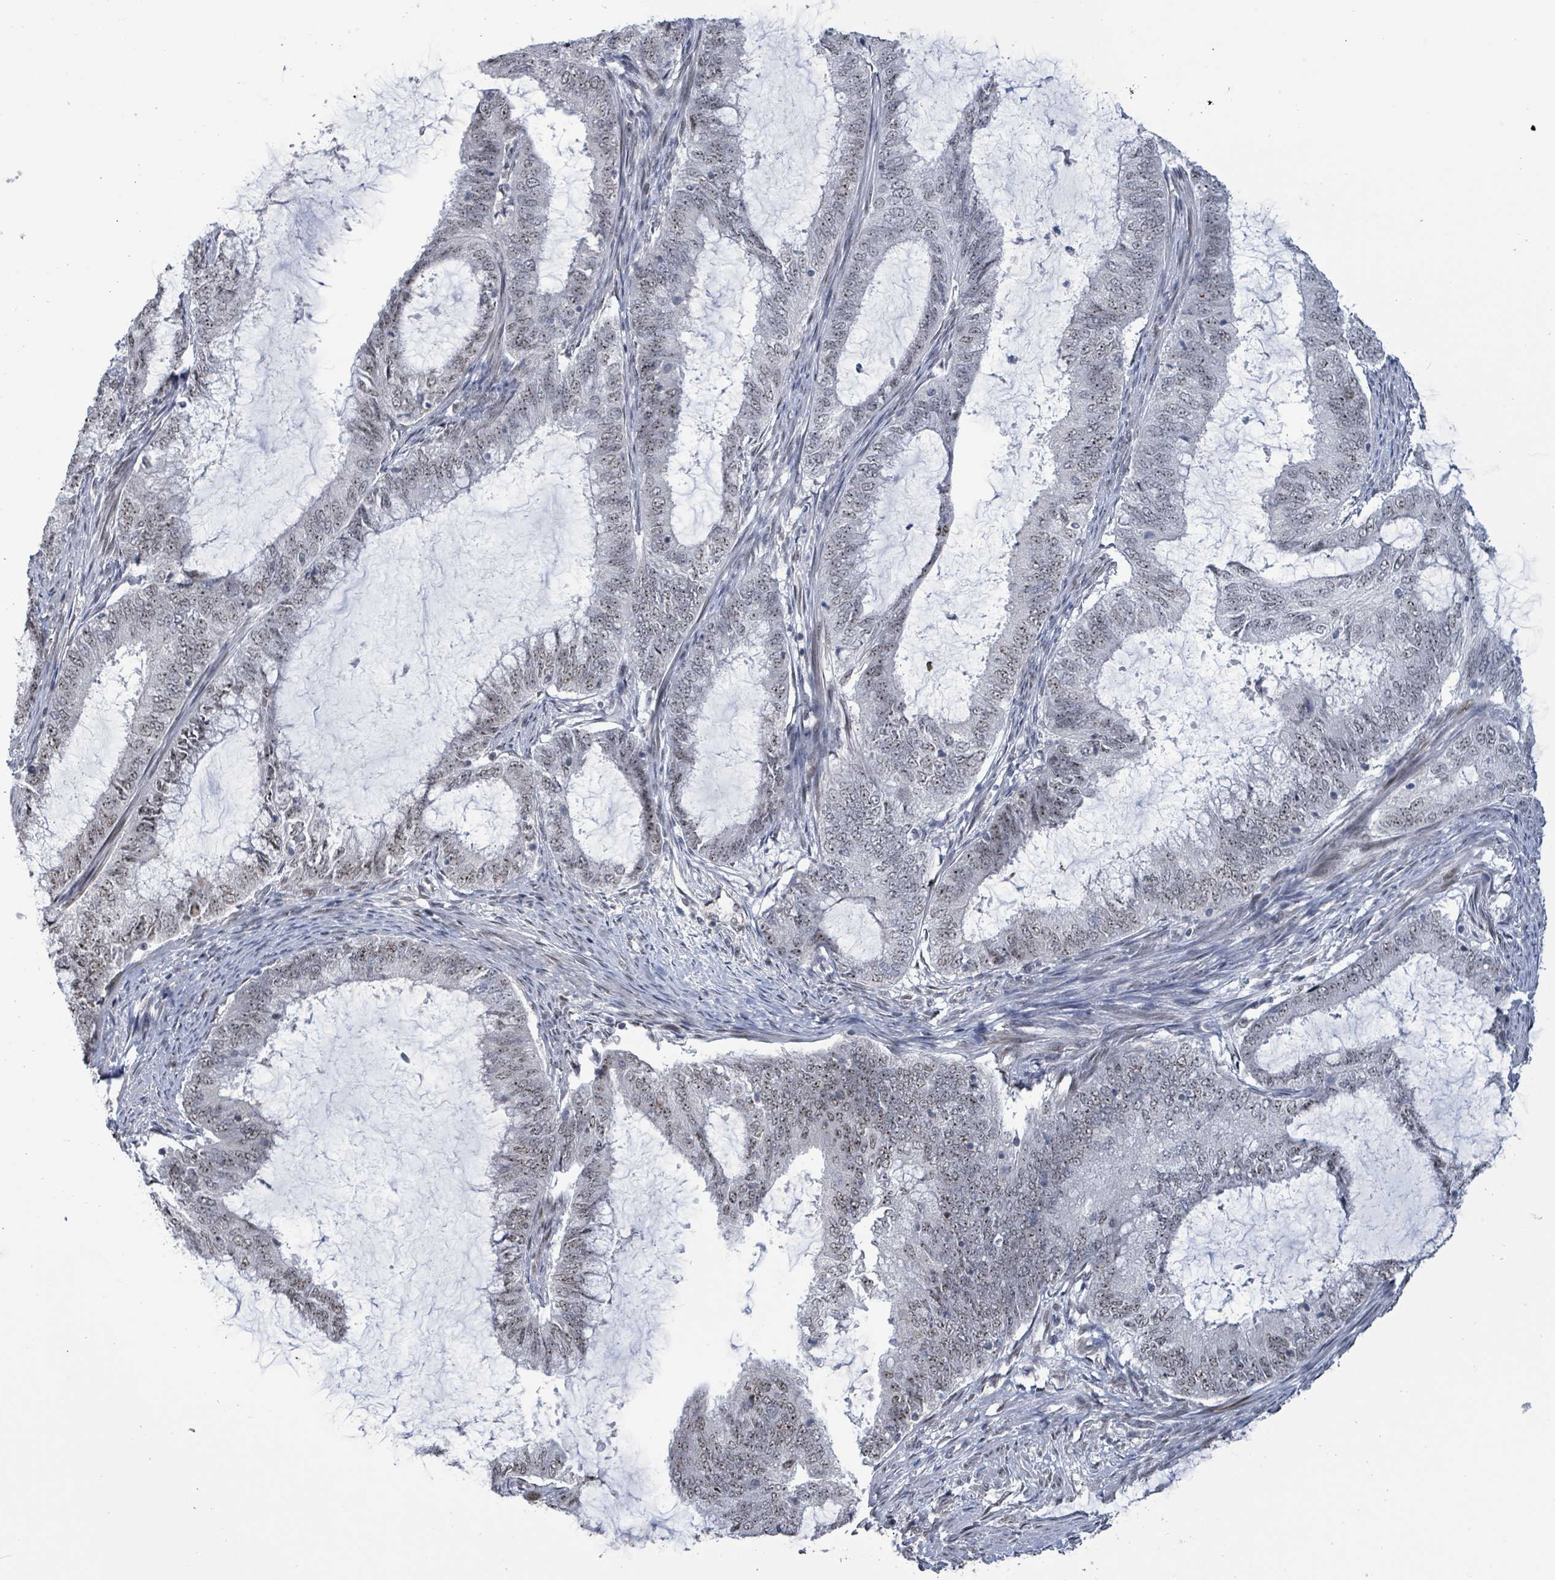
{"staining": {"intensity": "weak", "quantity": ">75%", "location": "nuclear"}, "tissue": "endometrial cancer", "cell_type": "Tumor cells", "image_type": "cancer", "snomed": [{"axis": "morphology", "description": "Adenocarcinoma, NOS"}, {"axis": "topography", "description": "Endometrium"}], "caption": "Endometrial cancer tissue shows weak nuclear staining in approximately >75% of tumor cells The protein is stained brown, and the nuclei are stained in blue (DAB (3,3'-diaminobenzidine) IHC with brightfield microscopy, high magnification).", "gene": "RRN3", "patient": {"sex": "female", "age": 51}}